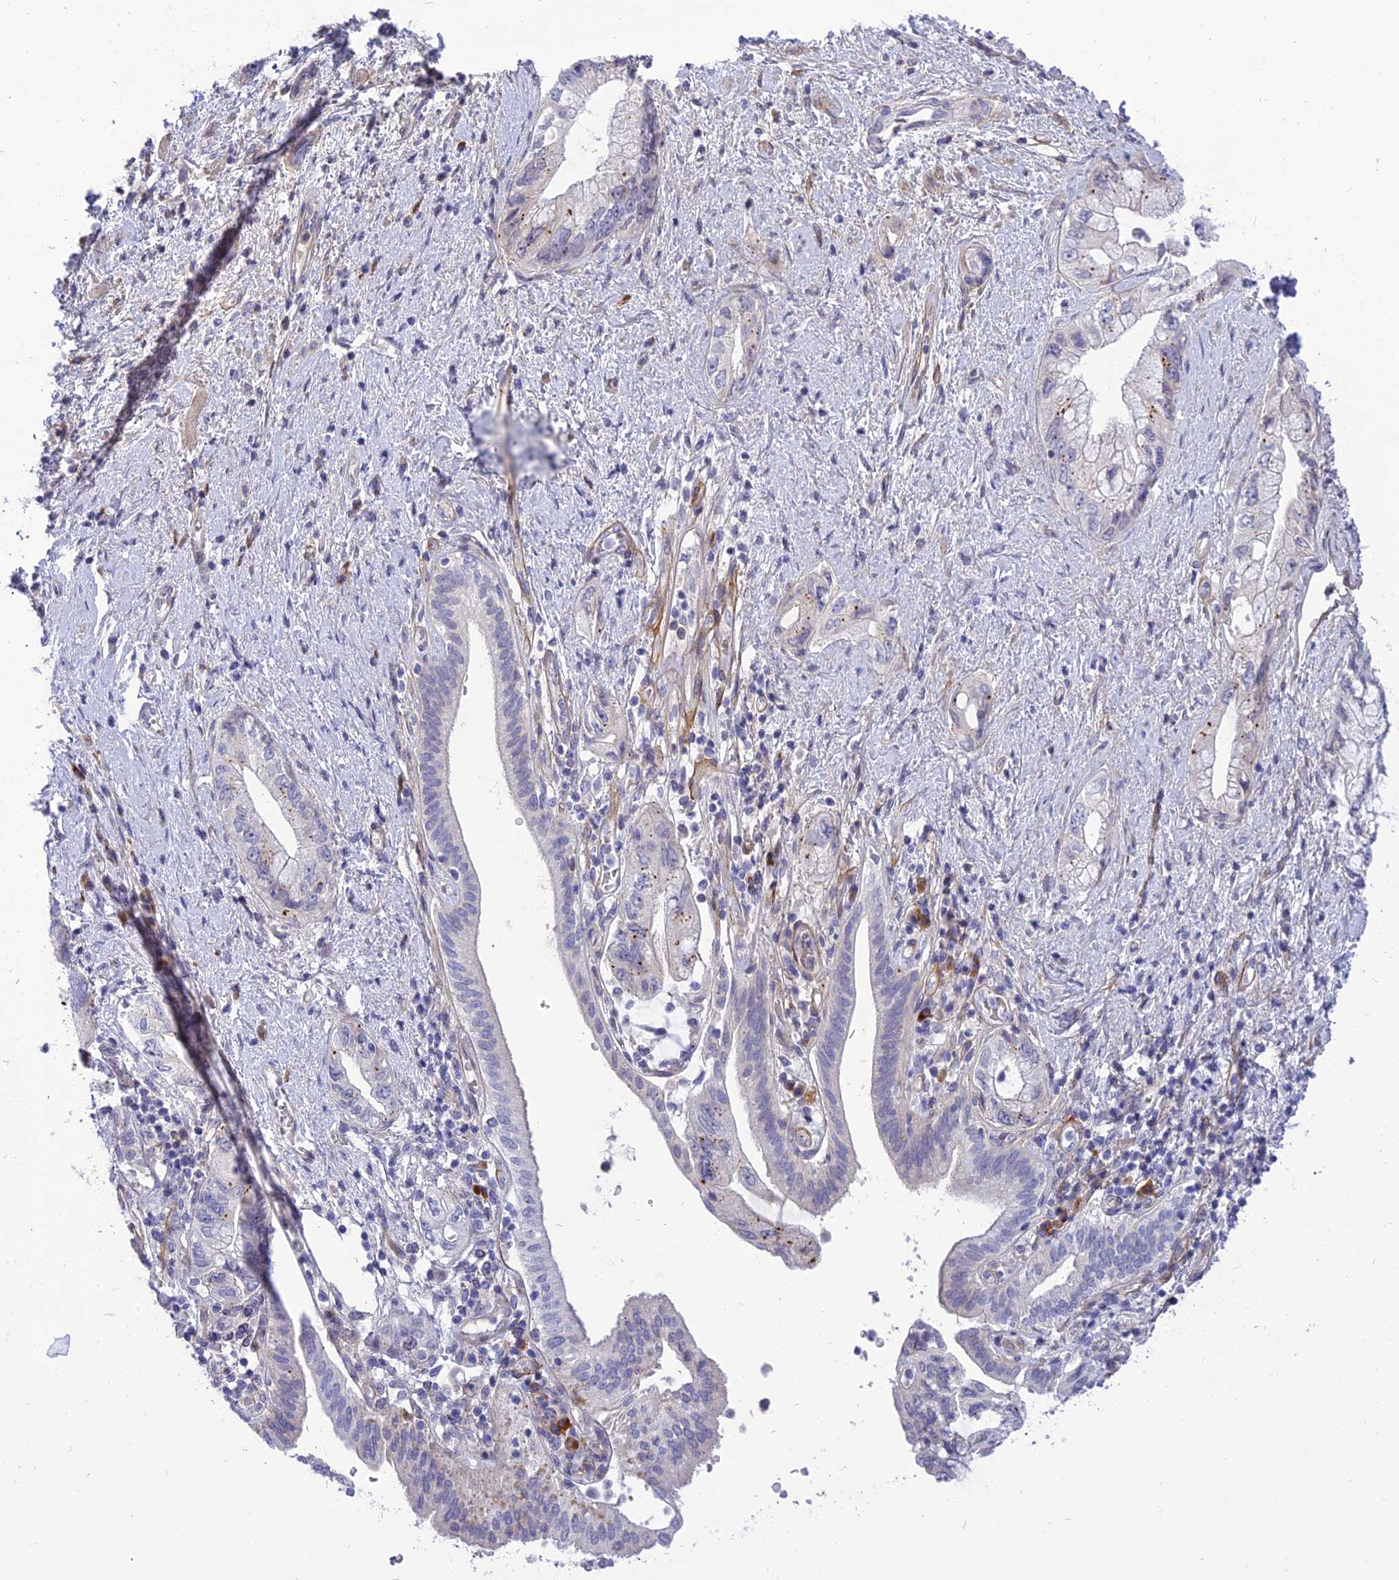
{"staining": {"intensity": "negative", "quantity": "none", "location": "none"}, "tissue": "pancreatic cancer", "cell_type": "Tumor cells", "image_type": "cancer", "snomed": [{"axis": "morphology", "description": "Adenocarcinoma, NOS"}, {"axis": "topography", "description": "Pancreas"}], "caption": "A photomicrograph of human pancreatic cancer is negative for staining in tumor cells. Nuclei are stained in blue.", "gene": "MBD3L1", "patient": {"sex": "female", "age": 73}}